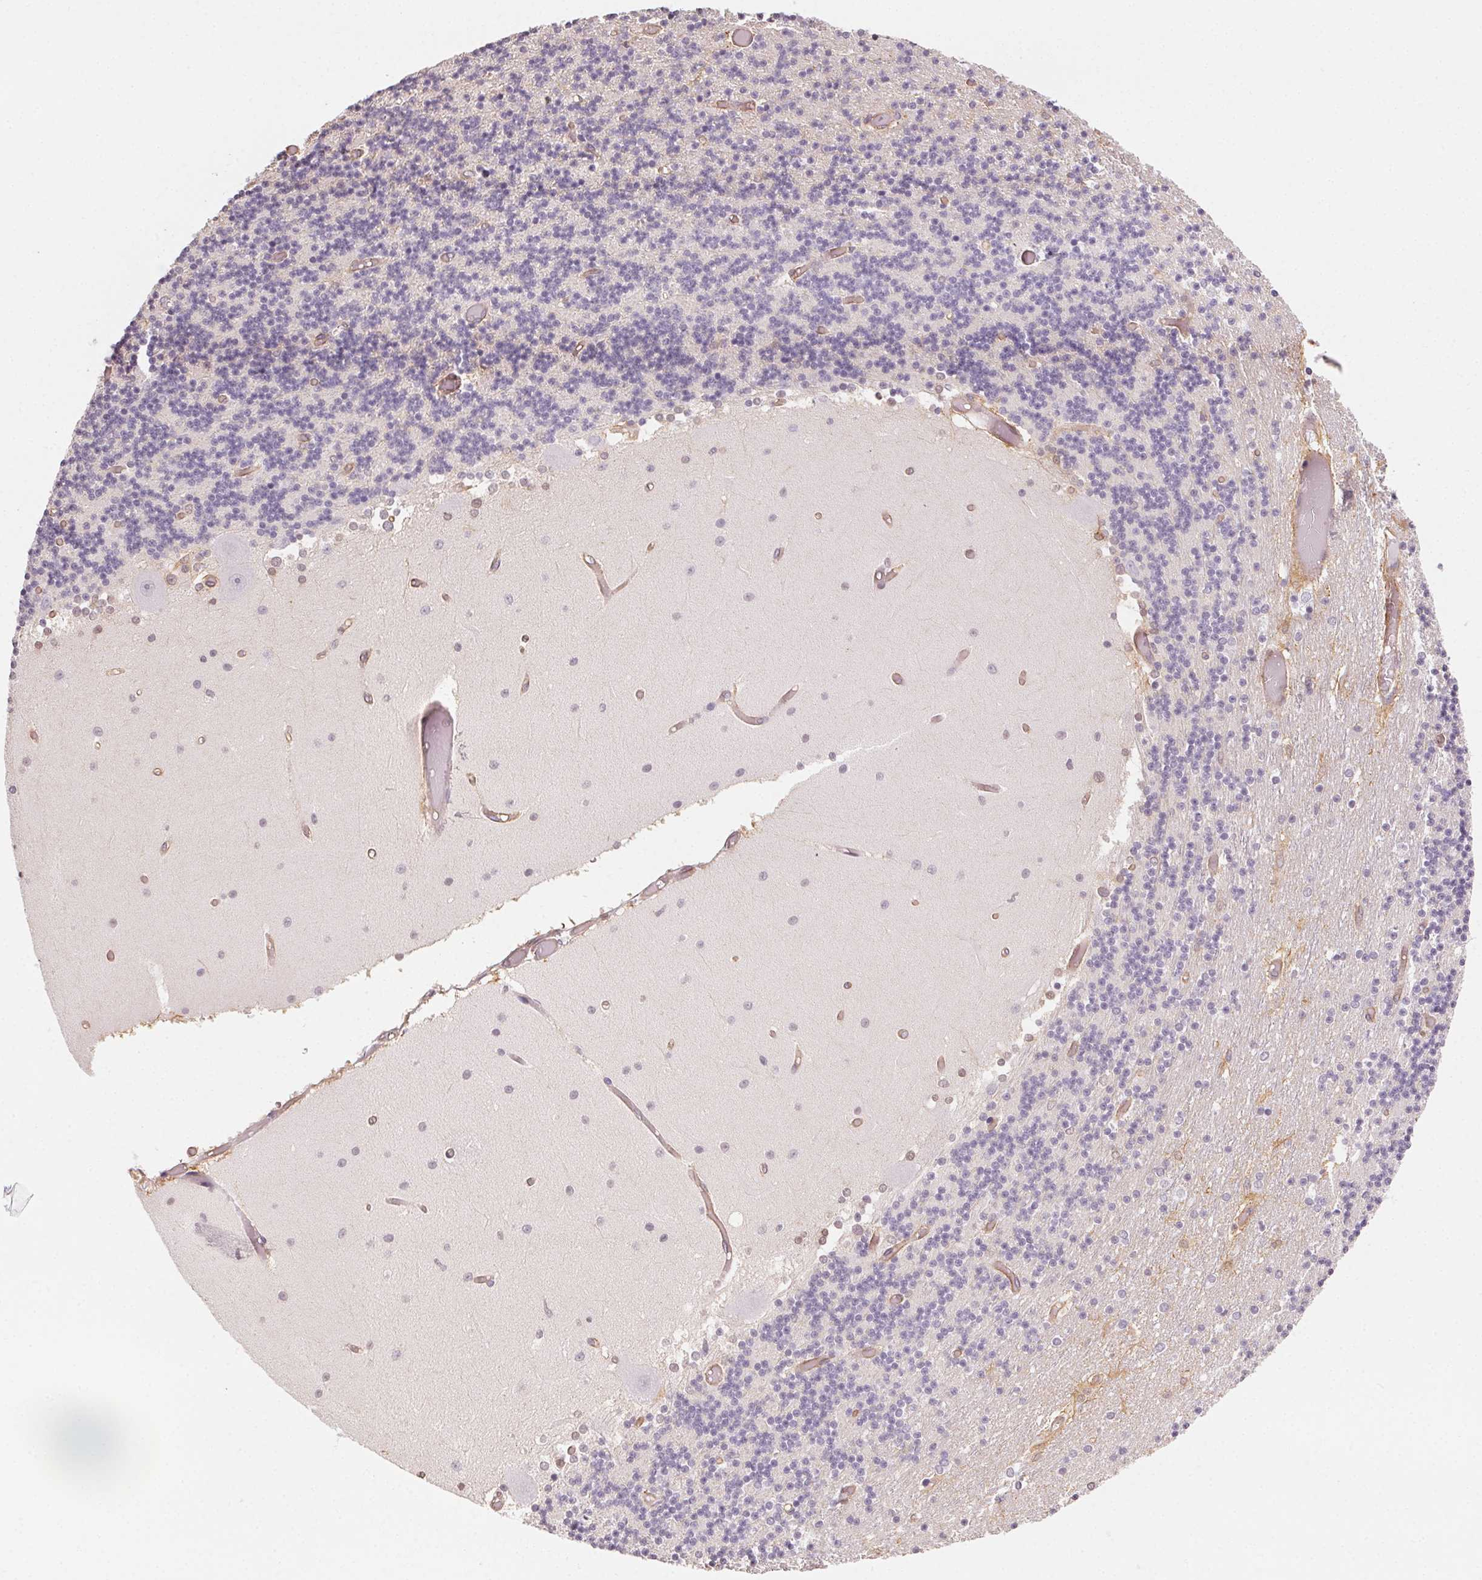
{"staining": {"intensity": "negative", "quantity": "none", "location": "none"}, "tissue": "cerebellum", "cell_type": "Cells in granular layer", "image_type": "normal", "snomed": [{"axis": "morphology", "description": "Normal tissue, NOS"}, {"axis": "topography", "description": "Cerebellum"}], "caption": "High power microscopy micrograph of an immunohistochemistry (IHC) micrograph of normal cerebellum, revealing no significant positivity in cells in granular layer.", "gene": "PLA2G4F", "patient": {"sex": "female", "age": 28}}